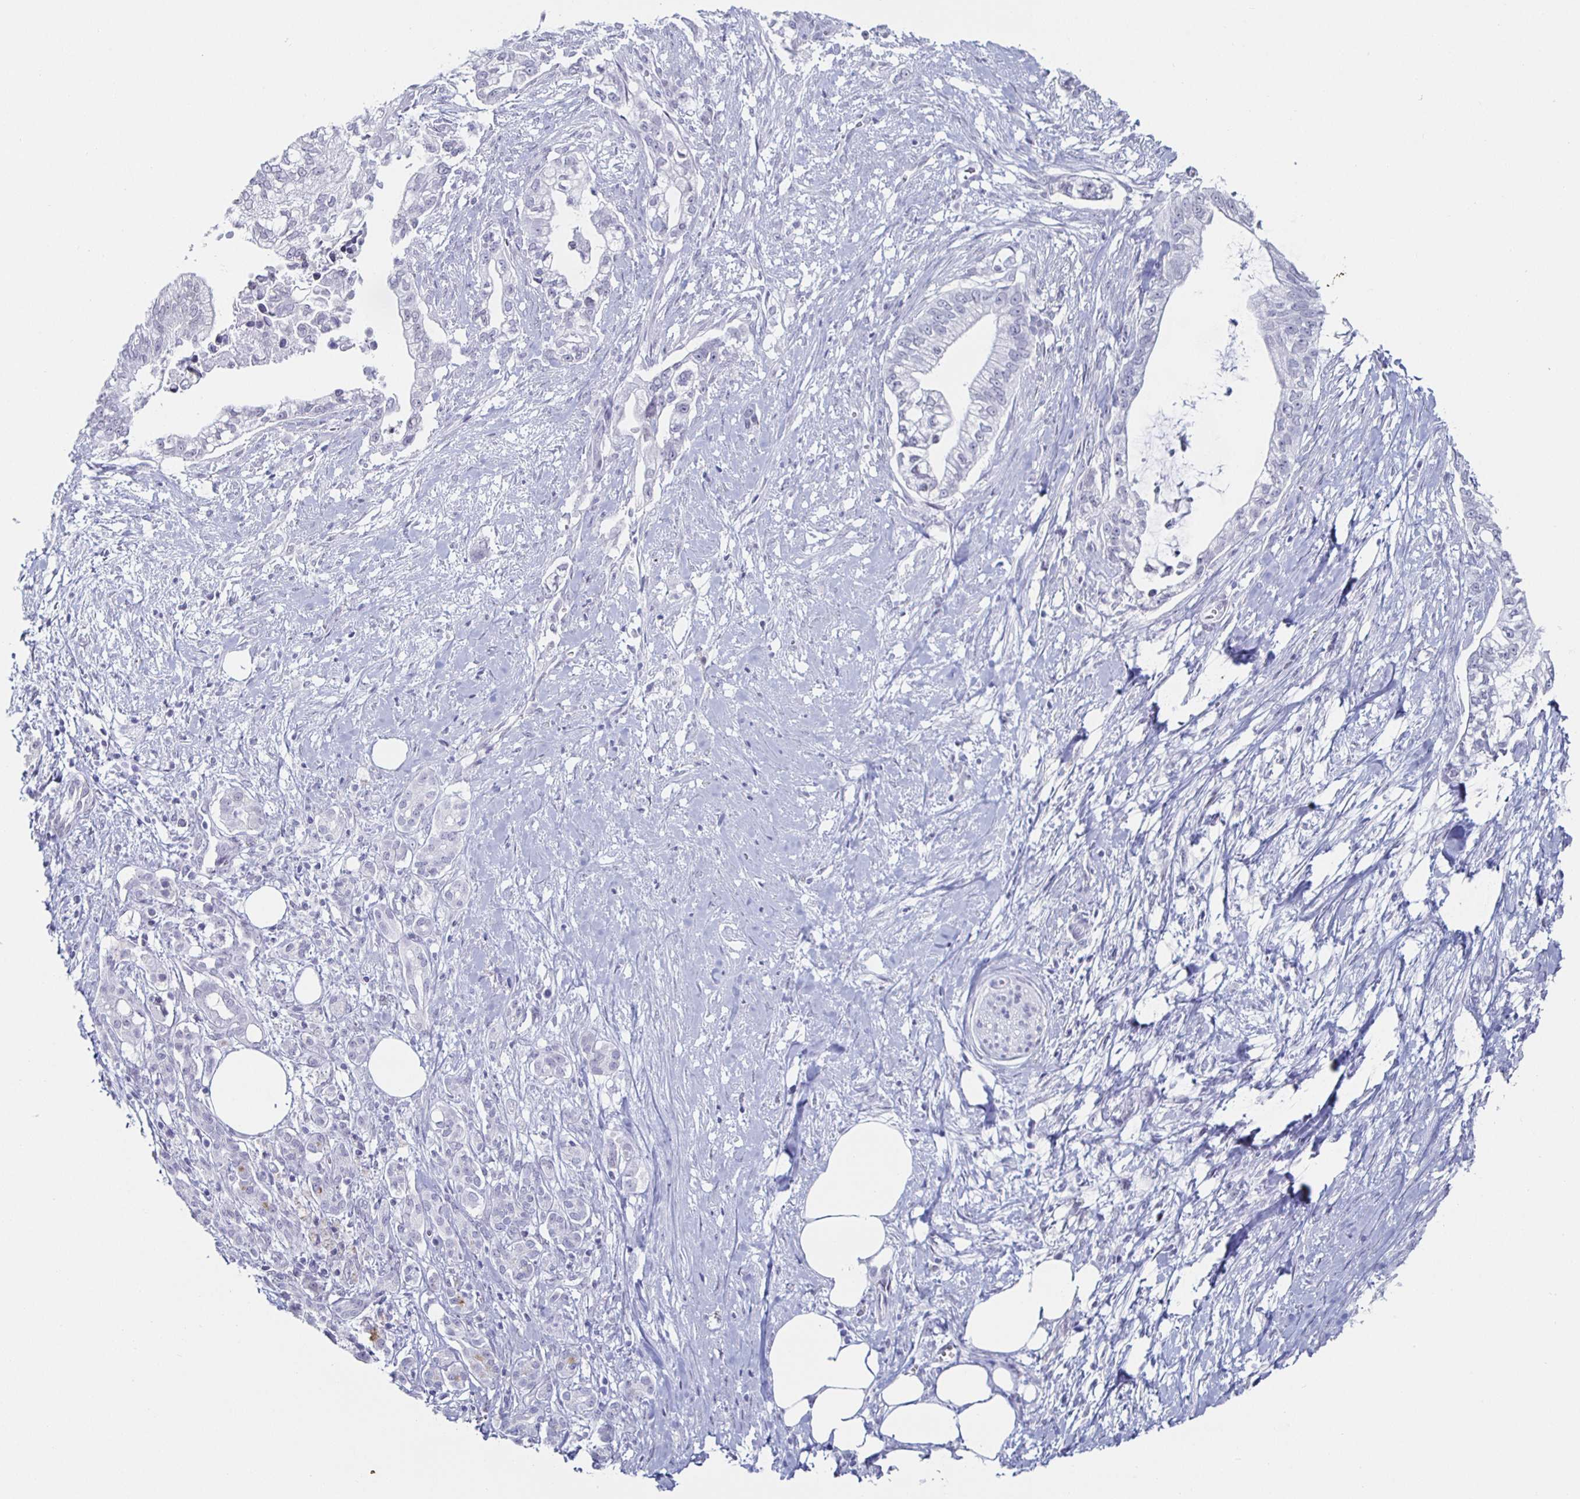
{"staining": {"intensity": "negative", "quantity": "none", "location": "none"}, "tissue": "pancreatic cancer", "cell_type": "Tumor cells", "image_type": "cancer", "snomed": [{"axis": "morphology", "description": "Adenocarcinoma, NOS"}, {"axis": "topography", "description": "Pancreas"}], "caption": "Immunohistochemical staining of human adenocarcinoma (pancreatic) reveals no significant positivity in tumor cells. (Brightfield microscopy of DAB immunohistochemistry (IHC) at high magnification).", "gene": "KRT4", "patient": {"sex": "male", "age": 70}}